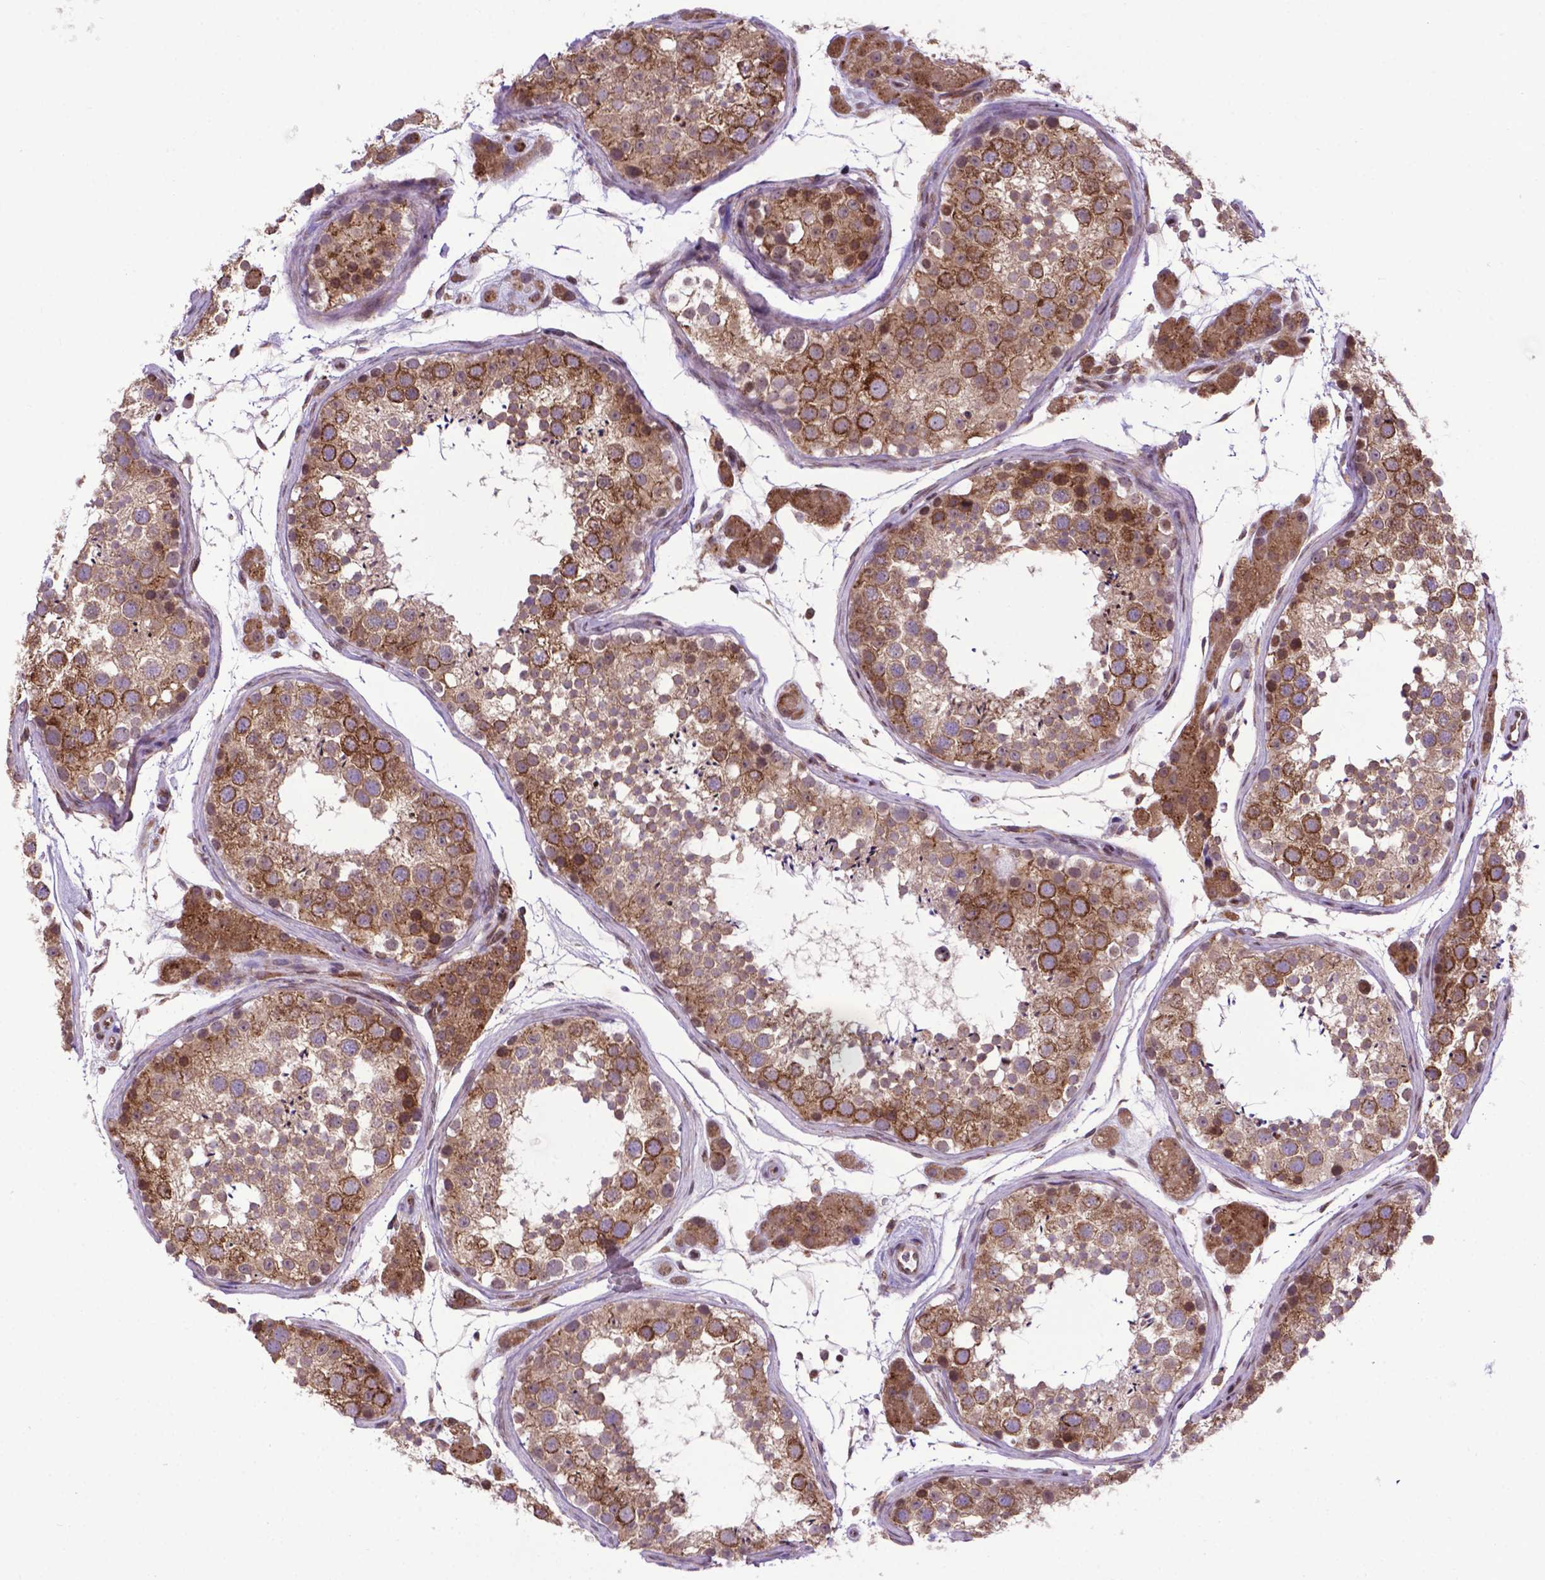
{"staining": {"intensity": "strong", "quantity": ">75%", "location": "cytoplasmic/membranous"}, "tissue": "testis", "cell_type": "Cells in seminiferous ducts", "image_type": "normal", "snomed": [{"axis": "morphology", "description": "Normal tissue, NOS"}, {"axis": "topography", "description": "Testis"}], "caption": "Approximately >75% of cells in seminiferous ducts in benign testis reveal strong cytoplasmic/membranous protein positivity as visualized by brown immunohistochemical staining.", "gene": "ENSG00000269590", "patient": {"sex": "male", "age": 41}}